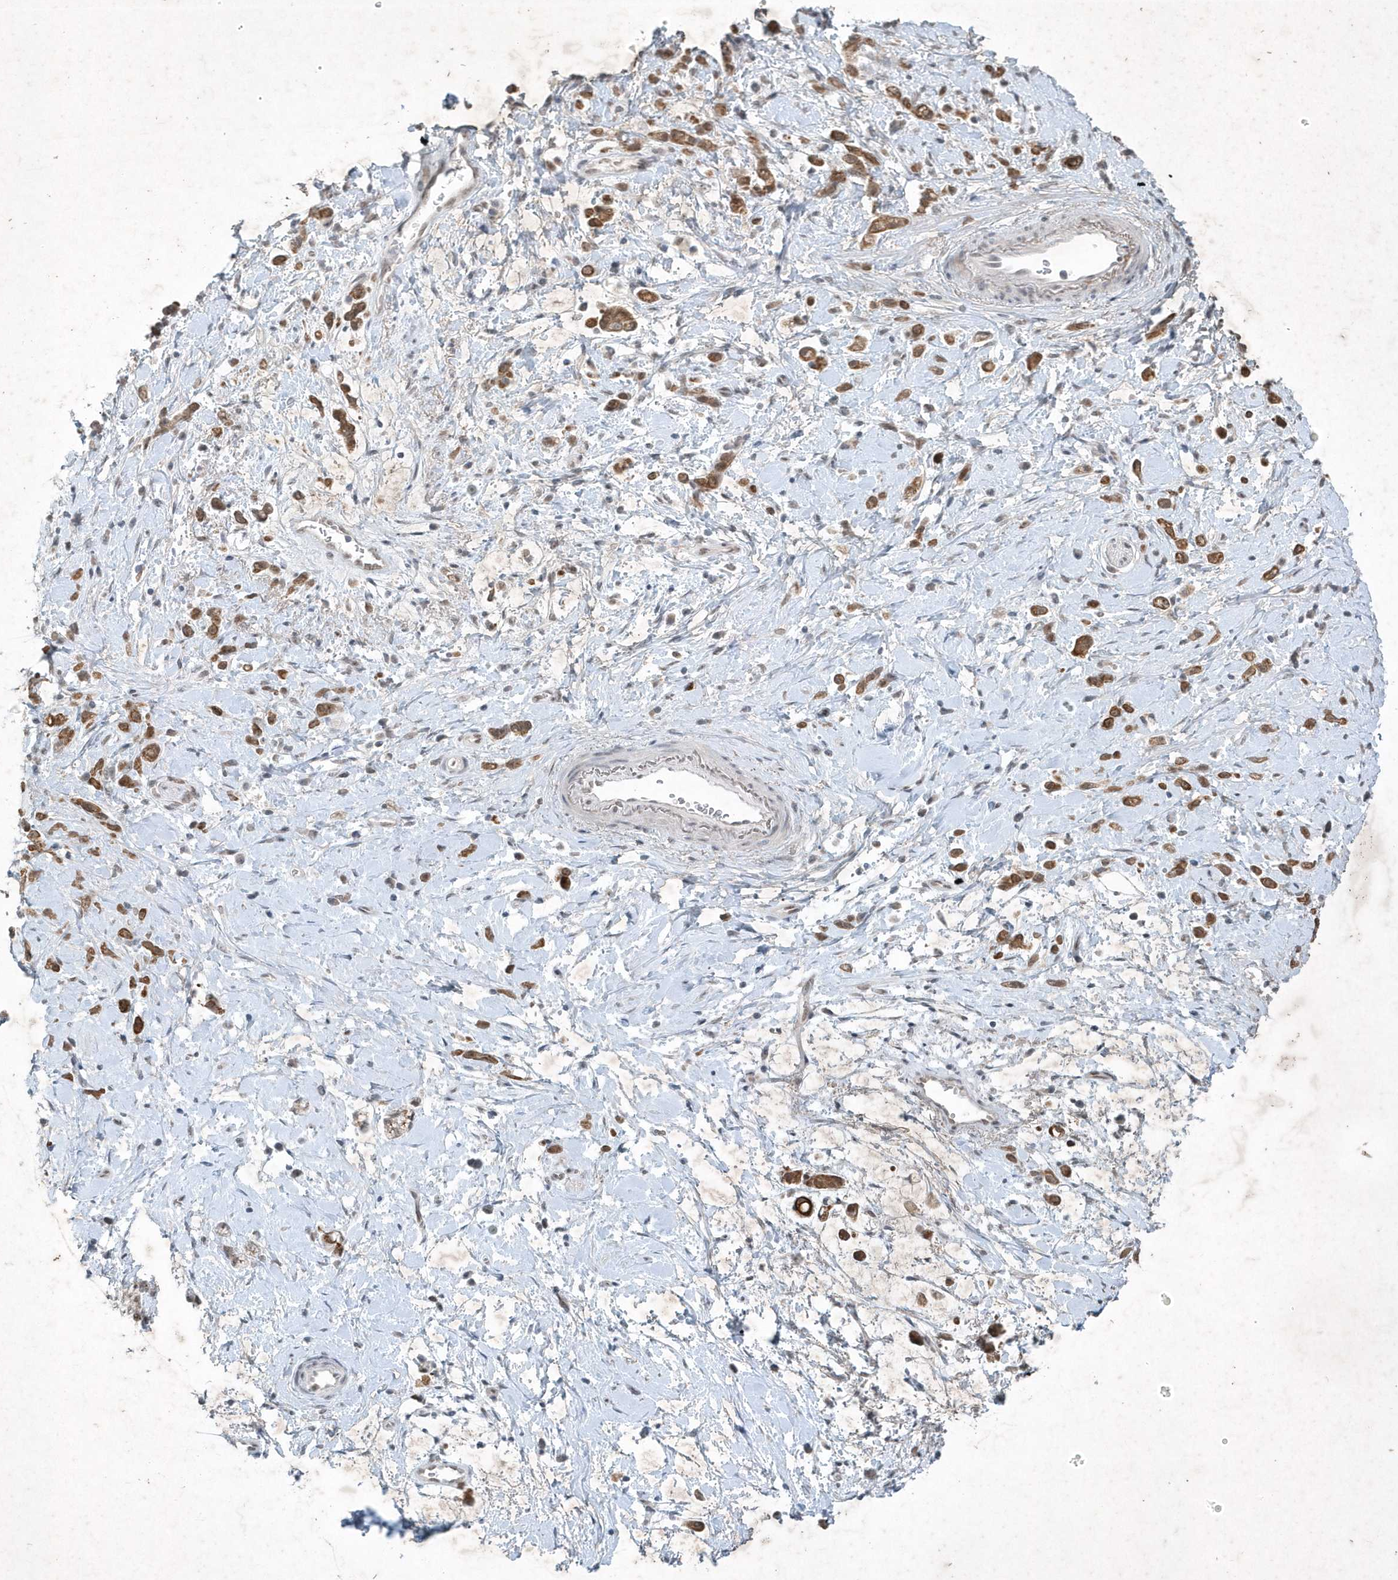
{"staining": {"intensity": "moderate", "quantity": ">75%", "location": "cytoplasmic/membranous"}, "tissue": "stomach cancer", "cell_type": "Tumor cells", "image_type": "cancer", "snomed": [{"axis": "morphology", "description": "Adenocarcinoma, NOS"}, {"axis": "topography", "description": "Stomach"}], "caption": "This photomicrograph exhibits IHC staining of stomach cancer (adenocarcinoma), with medium moderate cytoplasmic/membranous expression in about >75% of tumor cells.", "gene": "ZBTB9", "patient": {"sex": "female", "age": 60}}